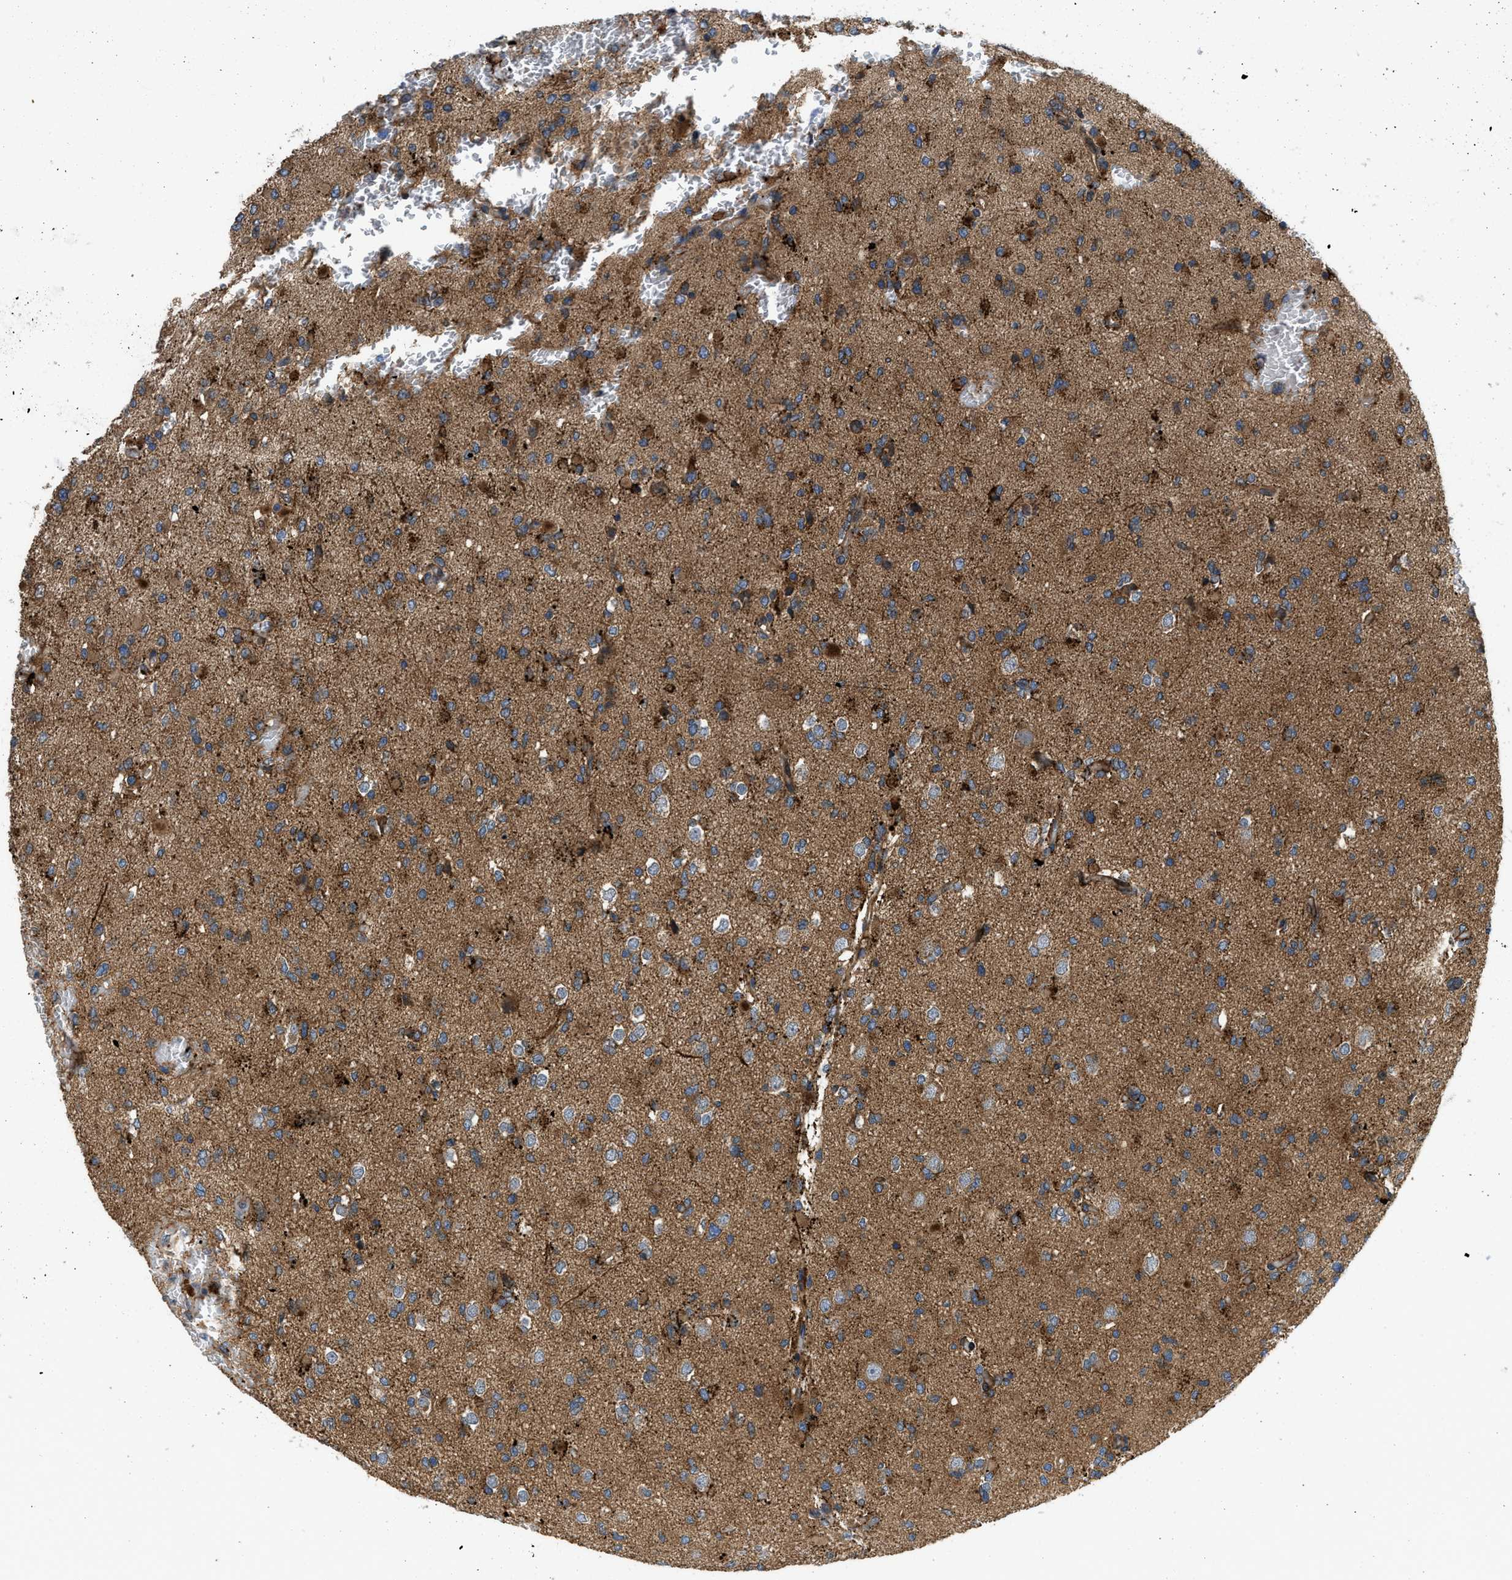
{"staining": {"intensity": "moderate", "quantity": "25%-75%", "location": "cytoplasmic/membranous"}, "tissue": "glioma", "cell_type": "Tumor cells", "image_type": "cancer", "snomed": [{"axis": "morphology", "description": "Glioma, malignant, Low grade"}, {"axis": "topography", "description": "Brain"}], "caption": "Immunohistochemistry (IHC) staining of low-grade glioma (malignant), which demonstrates medium levels of moderate cytoplasmic/membranous expression in approximately 25%-75% of tumor cells indicating moderate cytoplasmic/membranous protein positivity. The staining was performed using DAB (3,3'-diaminobenzidine) (brown) for protein detection and nuclei were counterstained in hematoxylin (blue).", "gene": "CNNM3", "patient": {"sex": "female", "age": 22}}